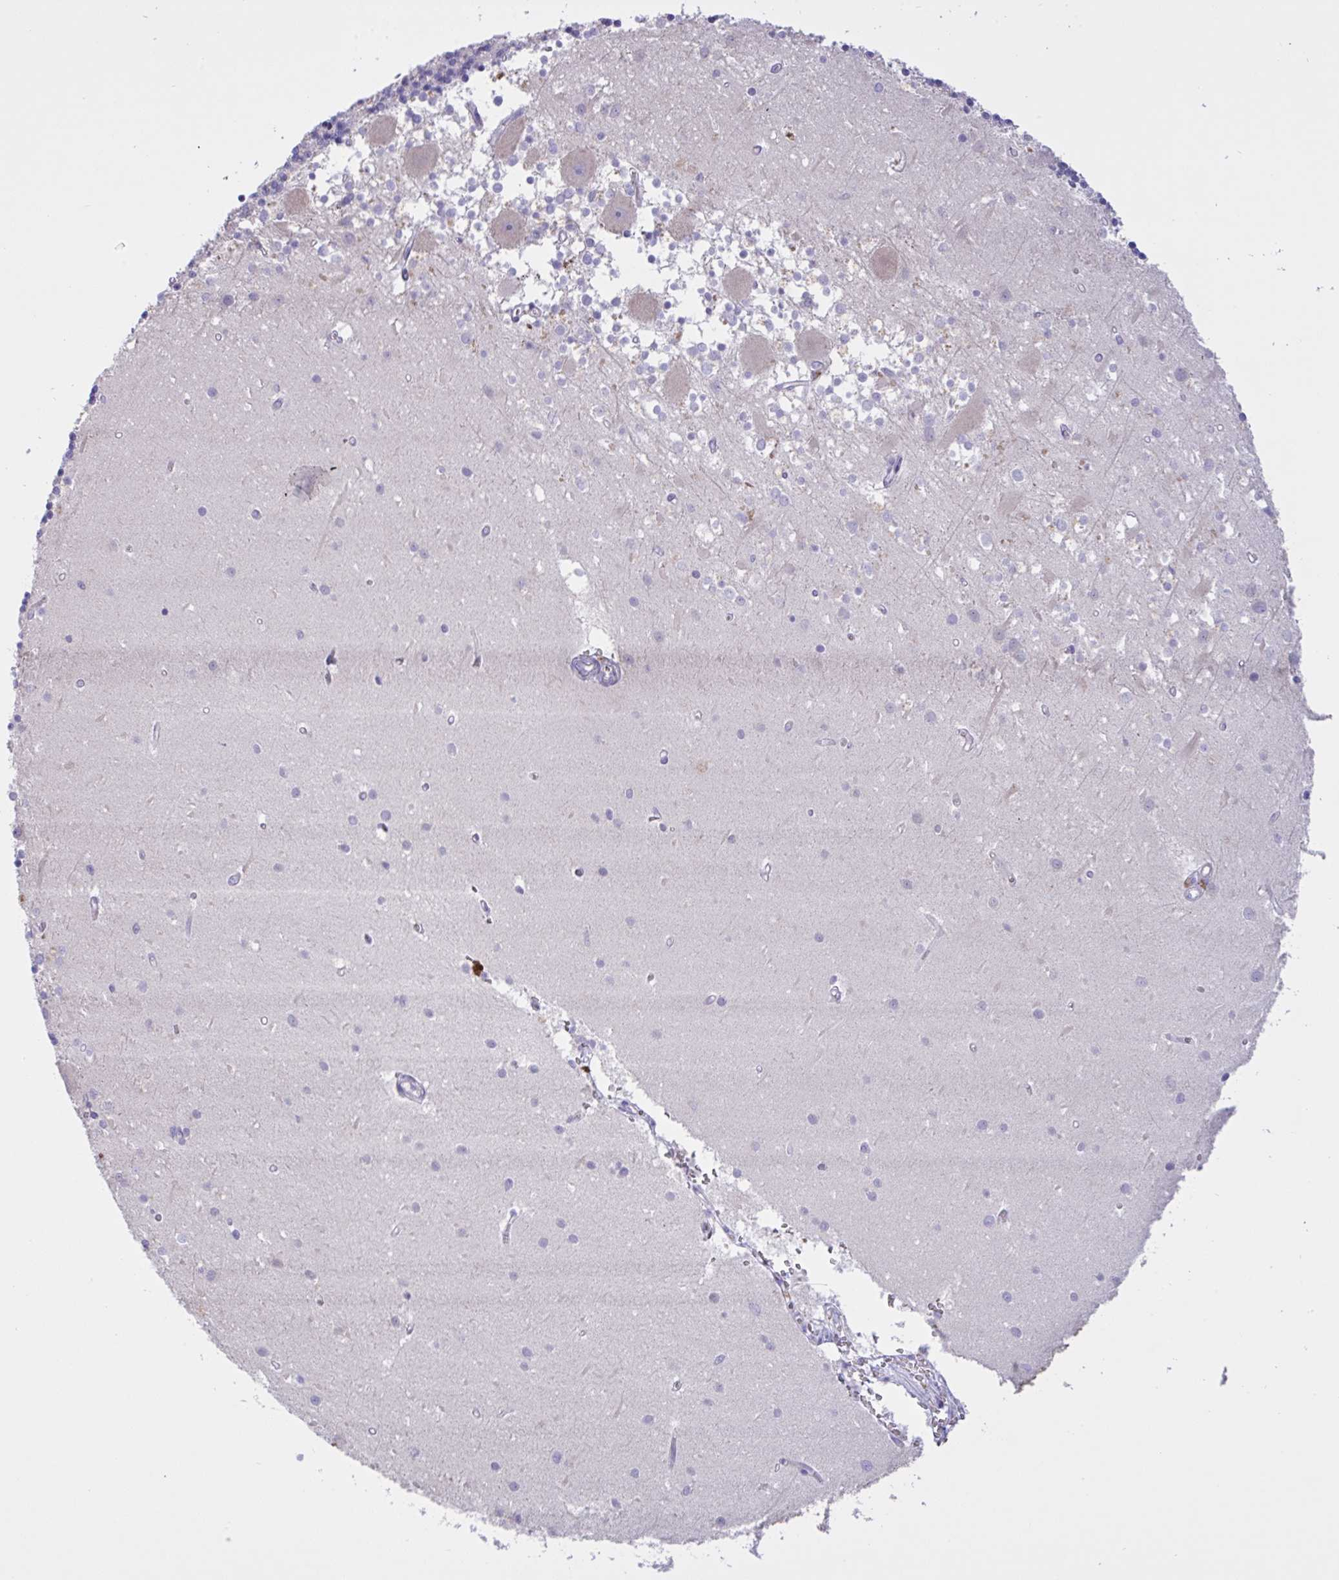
{"staining": {"intensity": "negative", "quantity": "none", "location": "none"}, "tissue": "cerebellum", "cell_type": "Cells in granular layer", "image_type": "normal", "snomed": [{"axis": "morphology", "description": "Normal tissue, NOS"}, {"axis": "topography", "description": "Cerebellum"}], "caption": "The micrograph displays no staining of cells in granular layer in unremarkable cerebellum. The staining is performed using DAB brown chromogen with nuclei counter-stained in using hematoxylin.", "gene": "TMEM41A", "patient": {"sex": "male", "age": 54}}